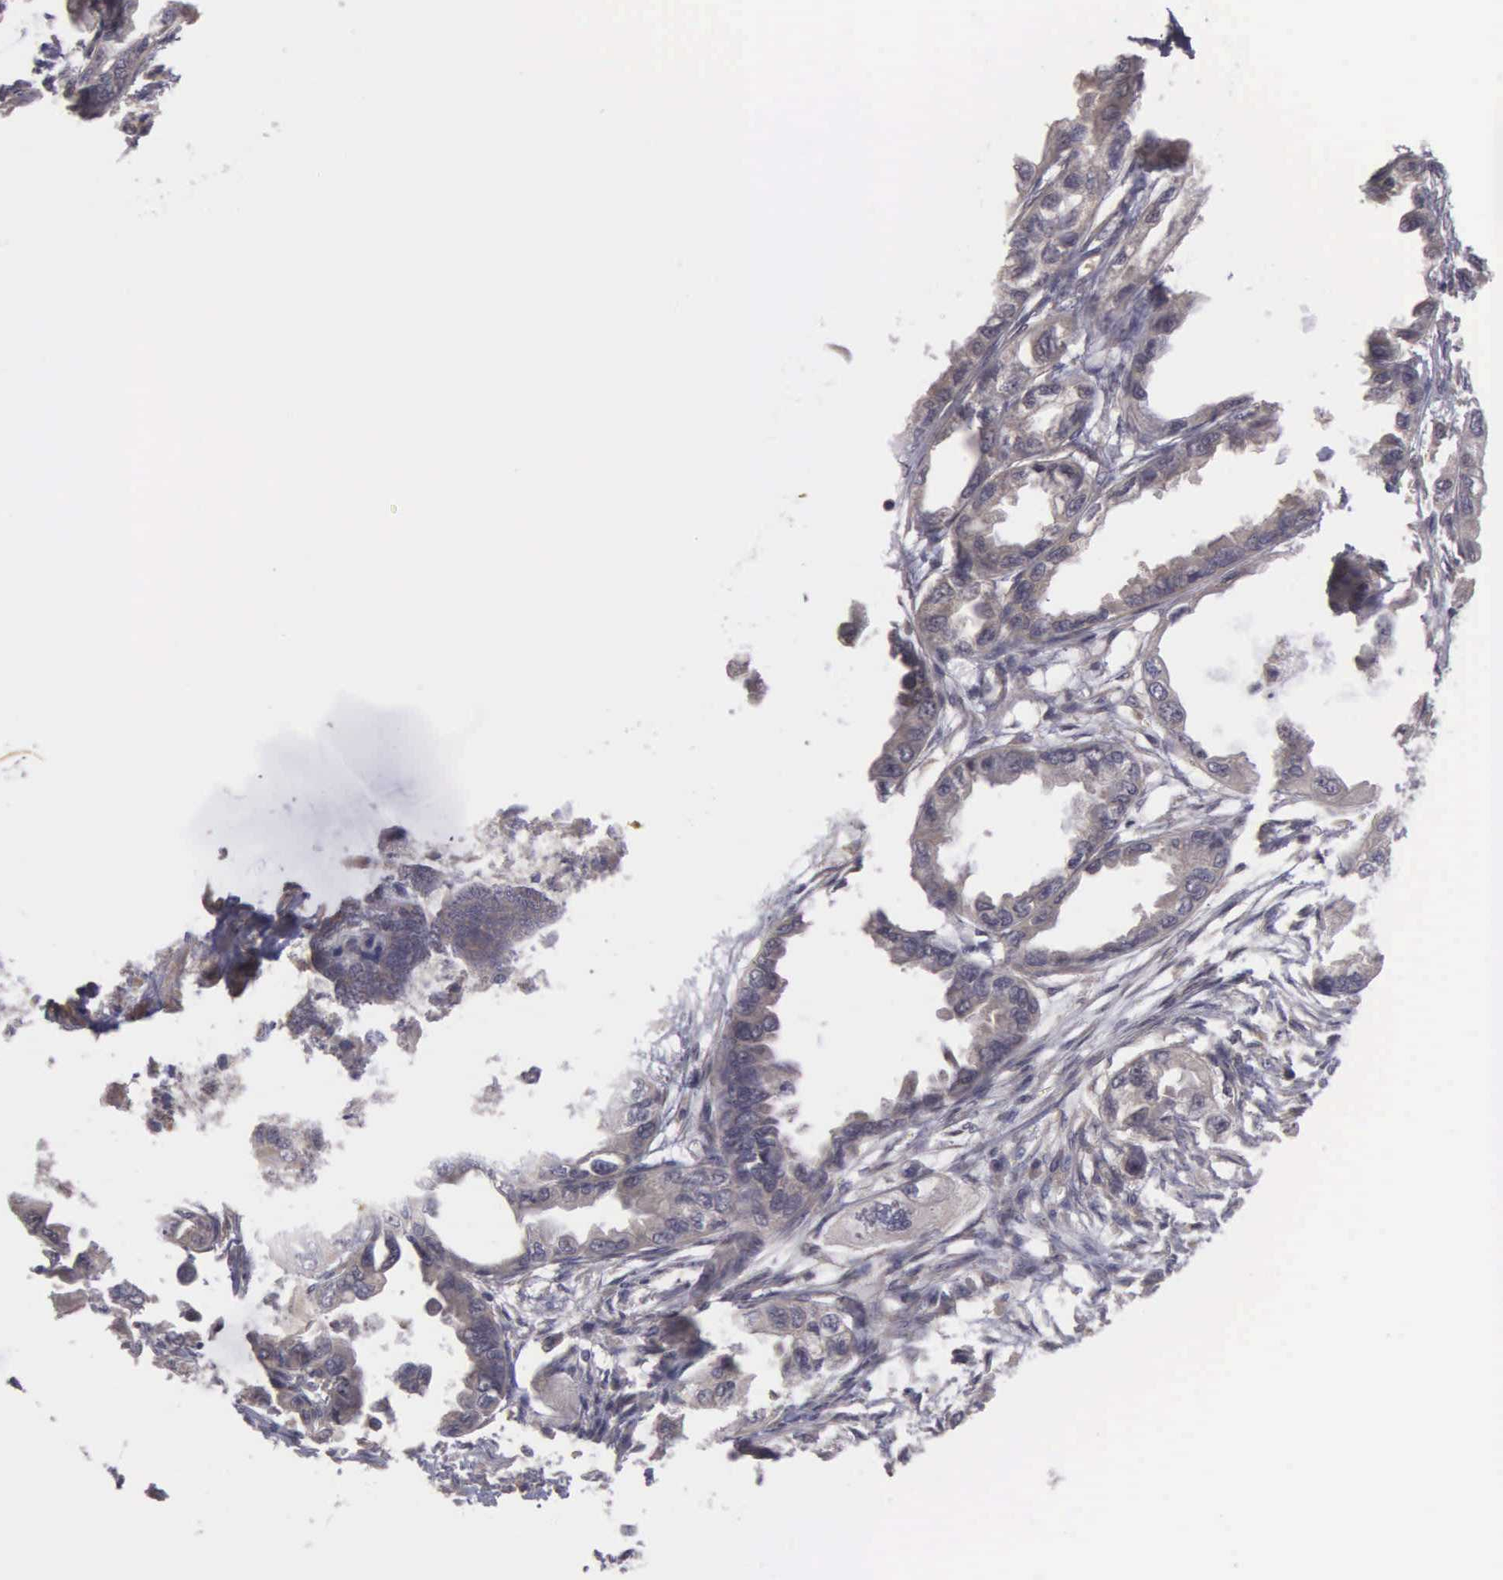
{"staining": {"intensity": "weak", "quantity": ">75%", "location": "cytoplasmic/membranous"}, "tissue": "endometrial cancer", "cell_type": "Tumor cells", "image_type": "cancer", "snomed": [{"axis": "morphology", "description": "Adenocarcinoma, NOS"}, {"axis": "topography", "description": "Endometrium"}], "caption": "Immunohistochemical staining of adenocarcinoma (endometrial) shows low levels of weak cytoplasmic/membranous positivity in approximately >75% of tumor cells.", "gene": "RTL10", "patient": {"sex": "female", "age": 67}}